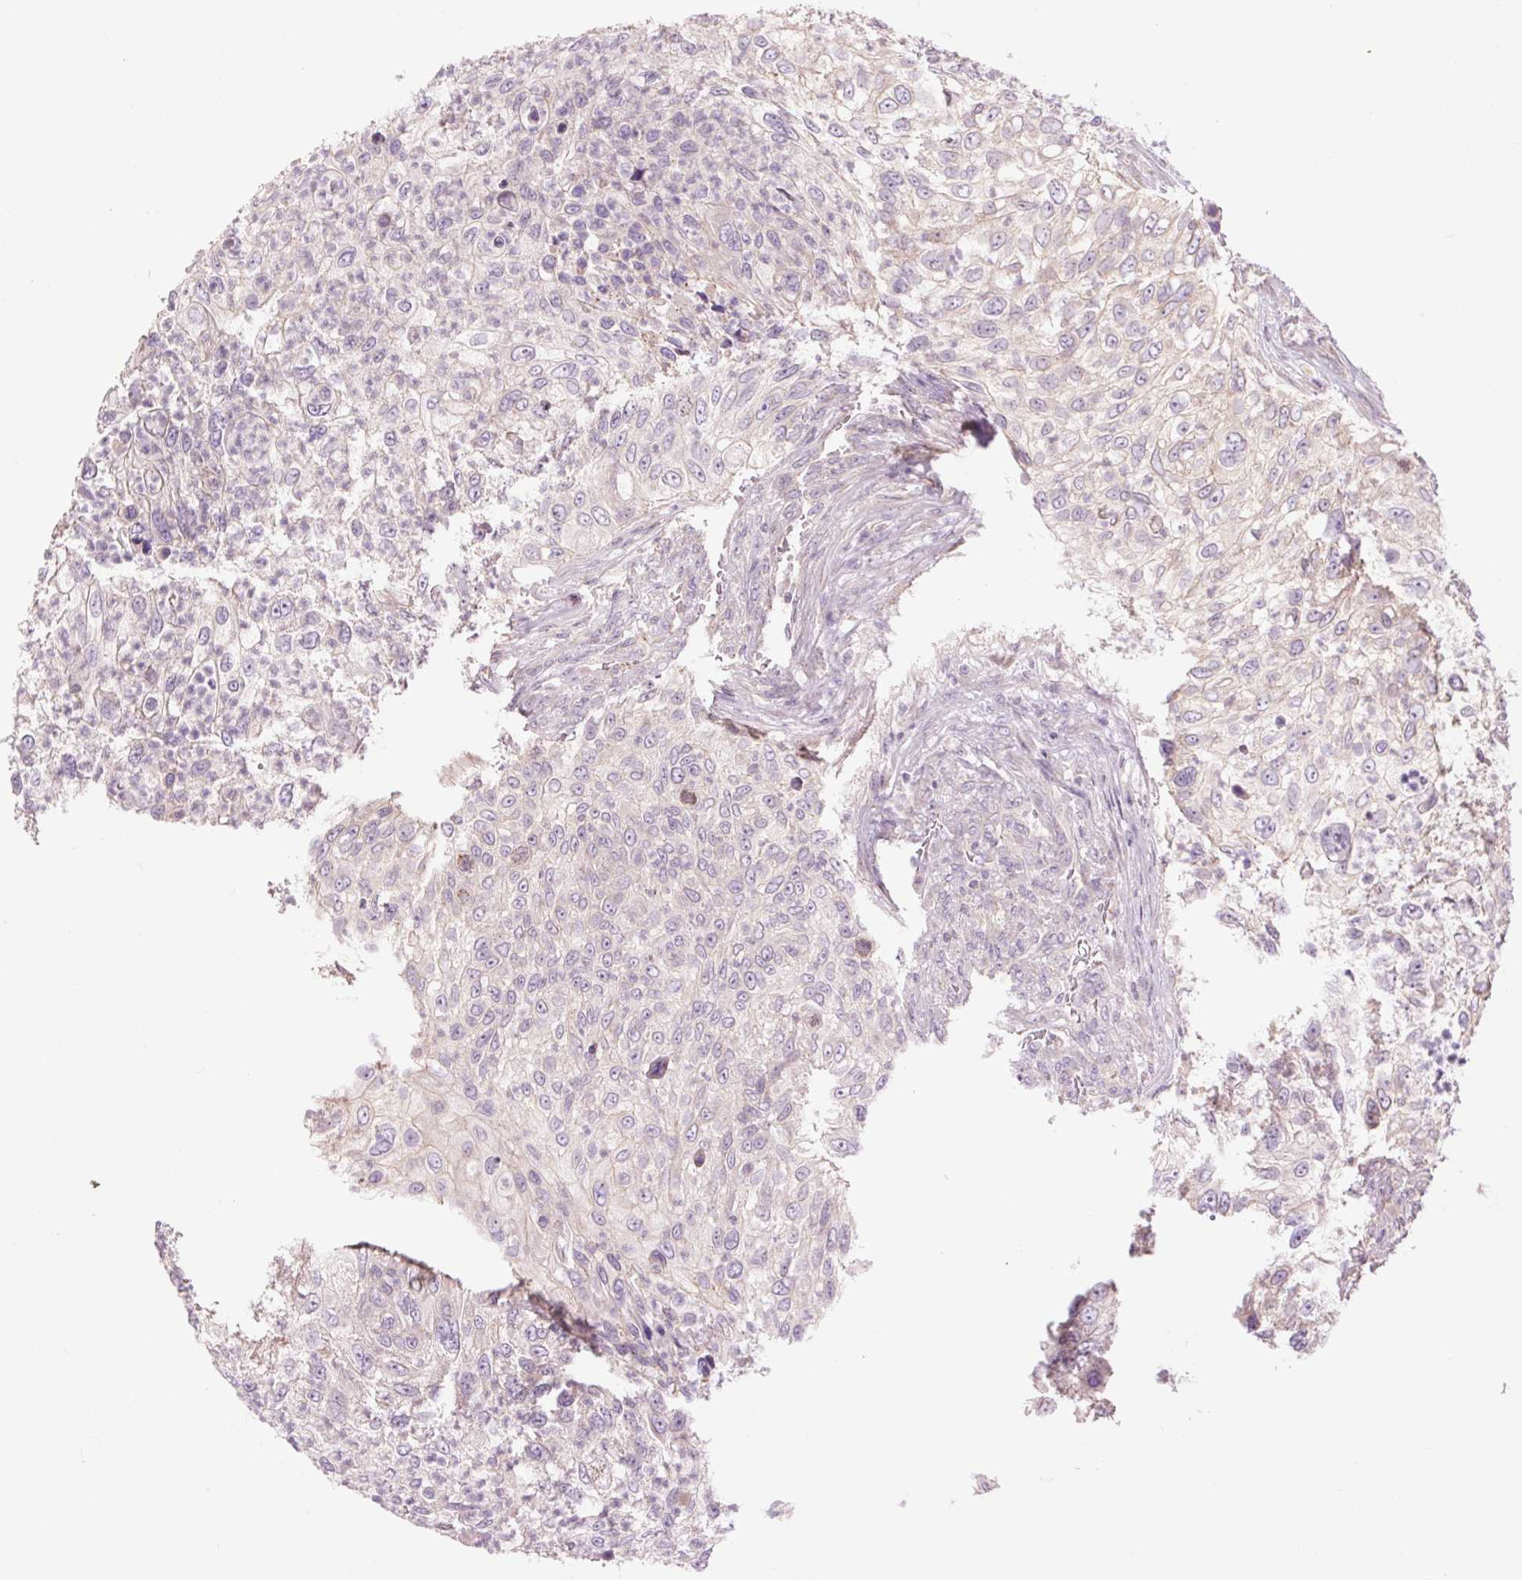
{"staining": {"intensity": "negative", "quantity": "none", "location": "none"}, "tissue": "urothelial cancer", "cell_type": "Tumor cells", "image_type": "cancer", "snomed": [{"axis": "morphology", "description": "Urothelial carcinoma, High grade"}, {"axis": "topography", "description": "Urinary bladder"}], "caption": "The histopathology image shows no staining of tumor cells in high-grade urothelial carcinoma.", "gene": "CTNNA3", "patient": {"sex": "female", "age": 60}}